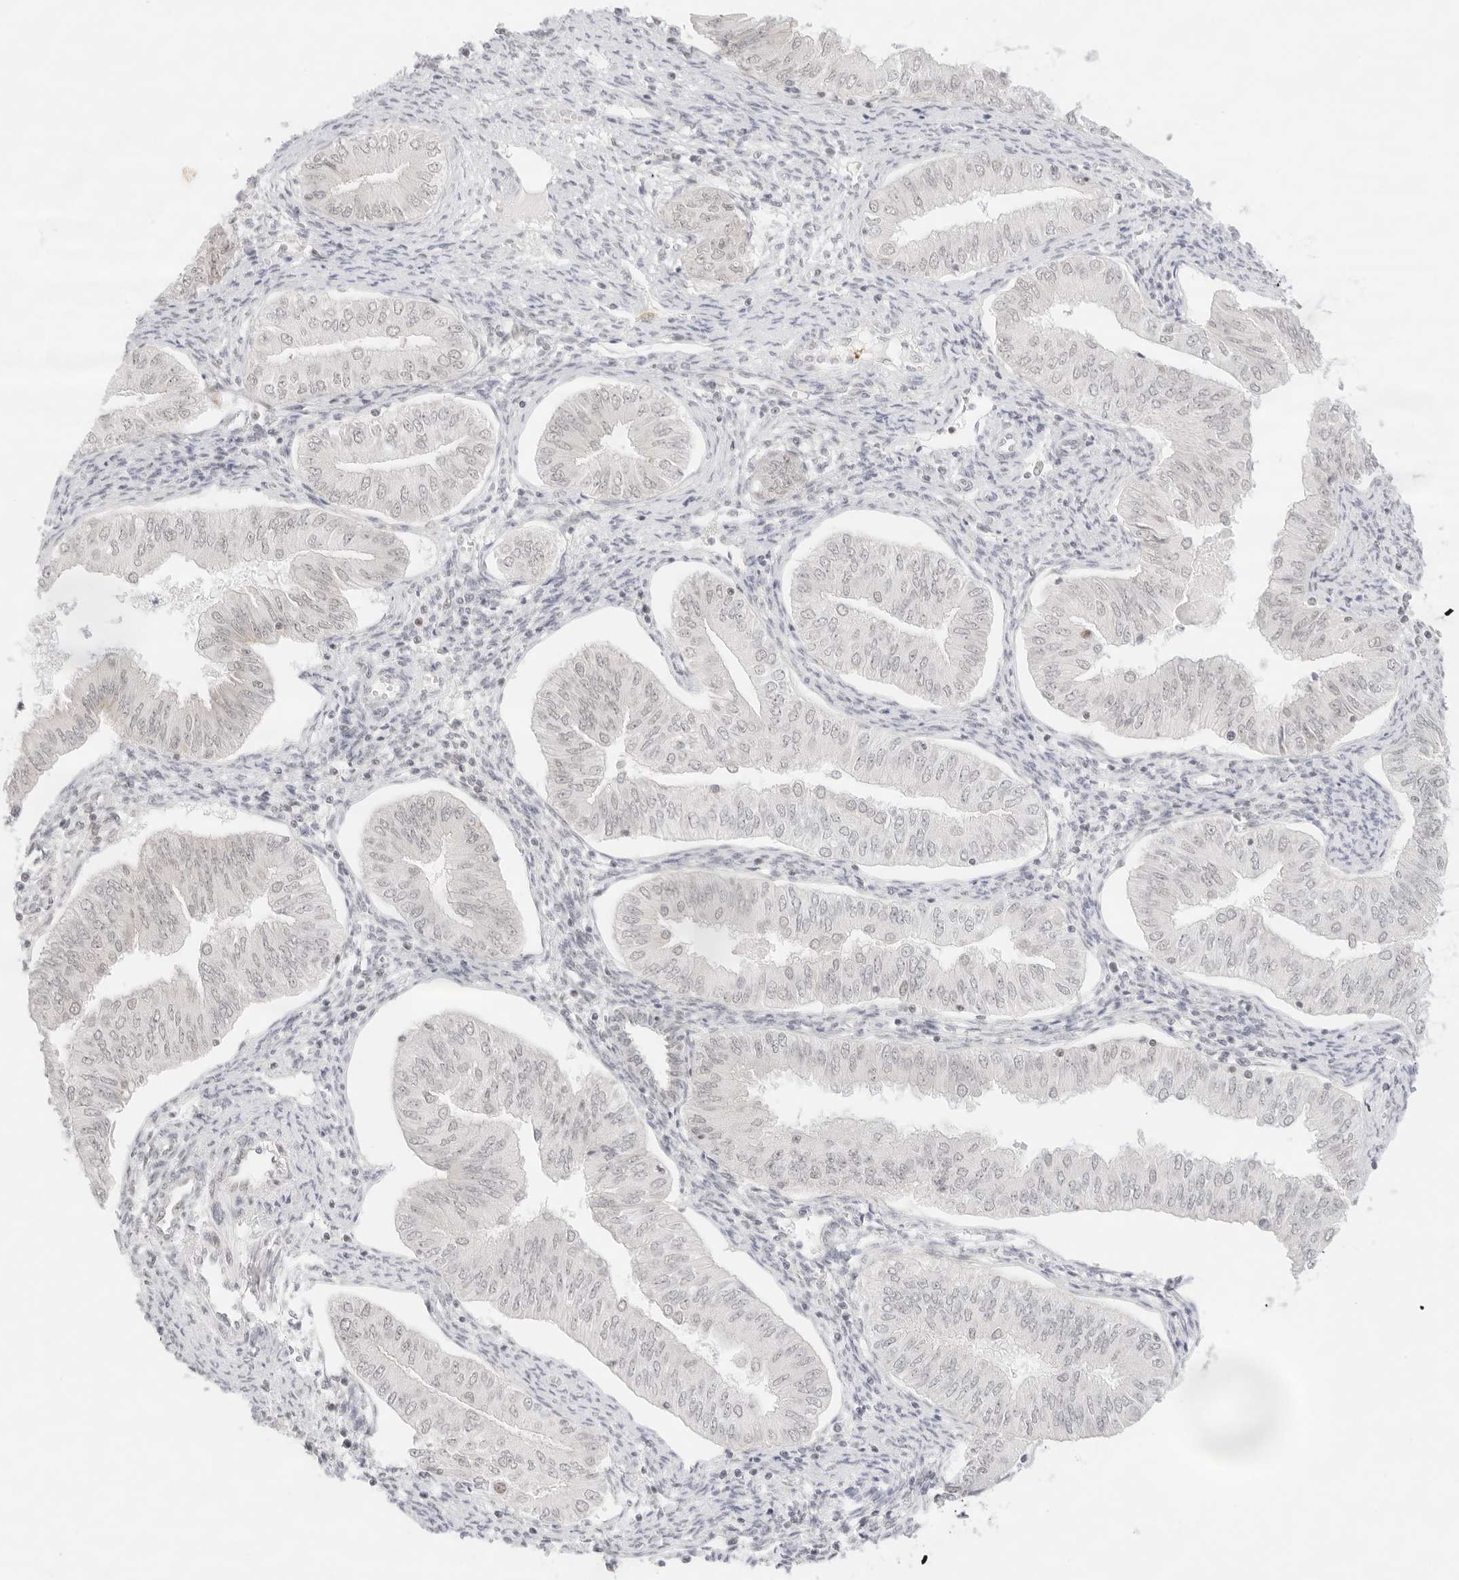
{"staining": {"intensity": "negative", "quantity": "none", "location": "none"}, "tissue": "endometrial cancer", "cell_type": "Tumor cells", "image_type": "cancer", "snomed": [{"axis": "morphology", "description": "Normal tissue, NOS"}, {"axis": "morphology", "description": "Adenocarcinoma, NOS"}, {"axis": "topography", "description": "Endometrium"}], "caption": "IHC of endometrial cancer reveals no expression in tumor cells.", "gene": "GNAS", "patient": {"sex": "female", "age": 53}}